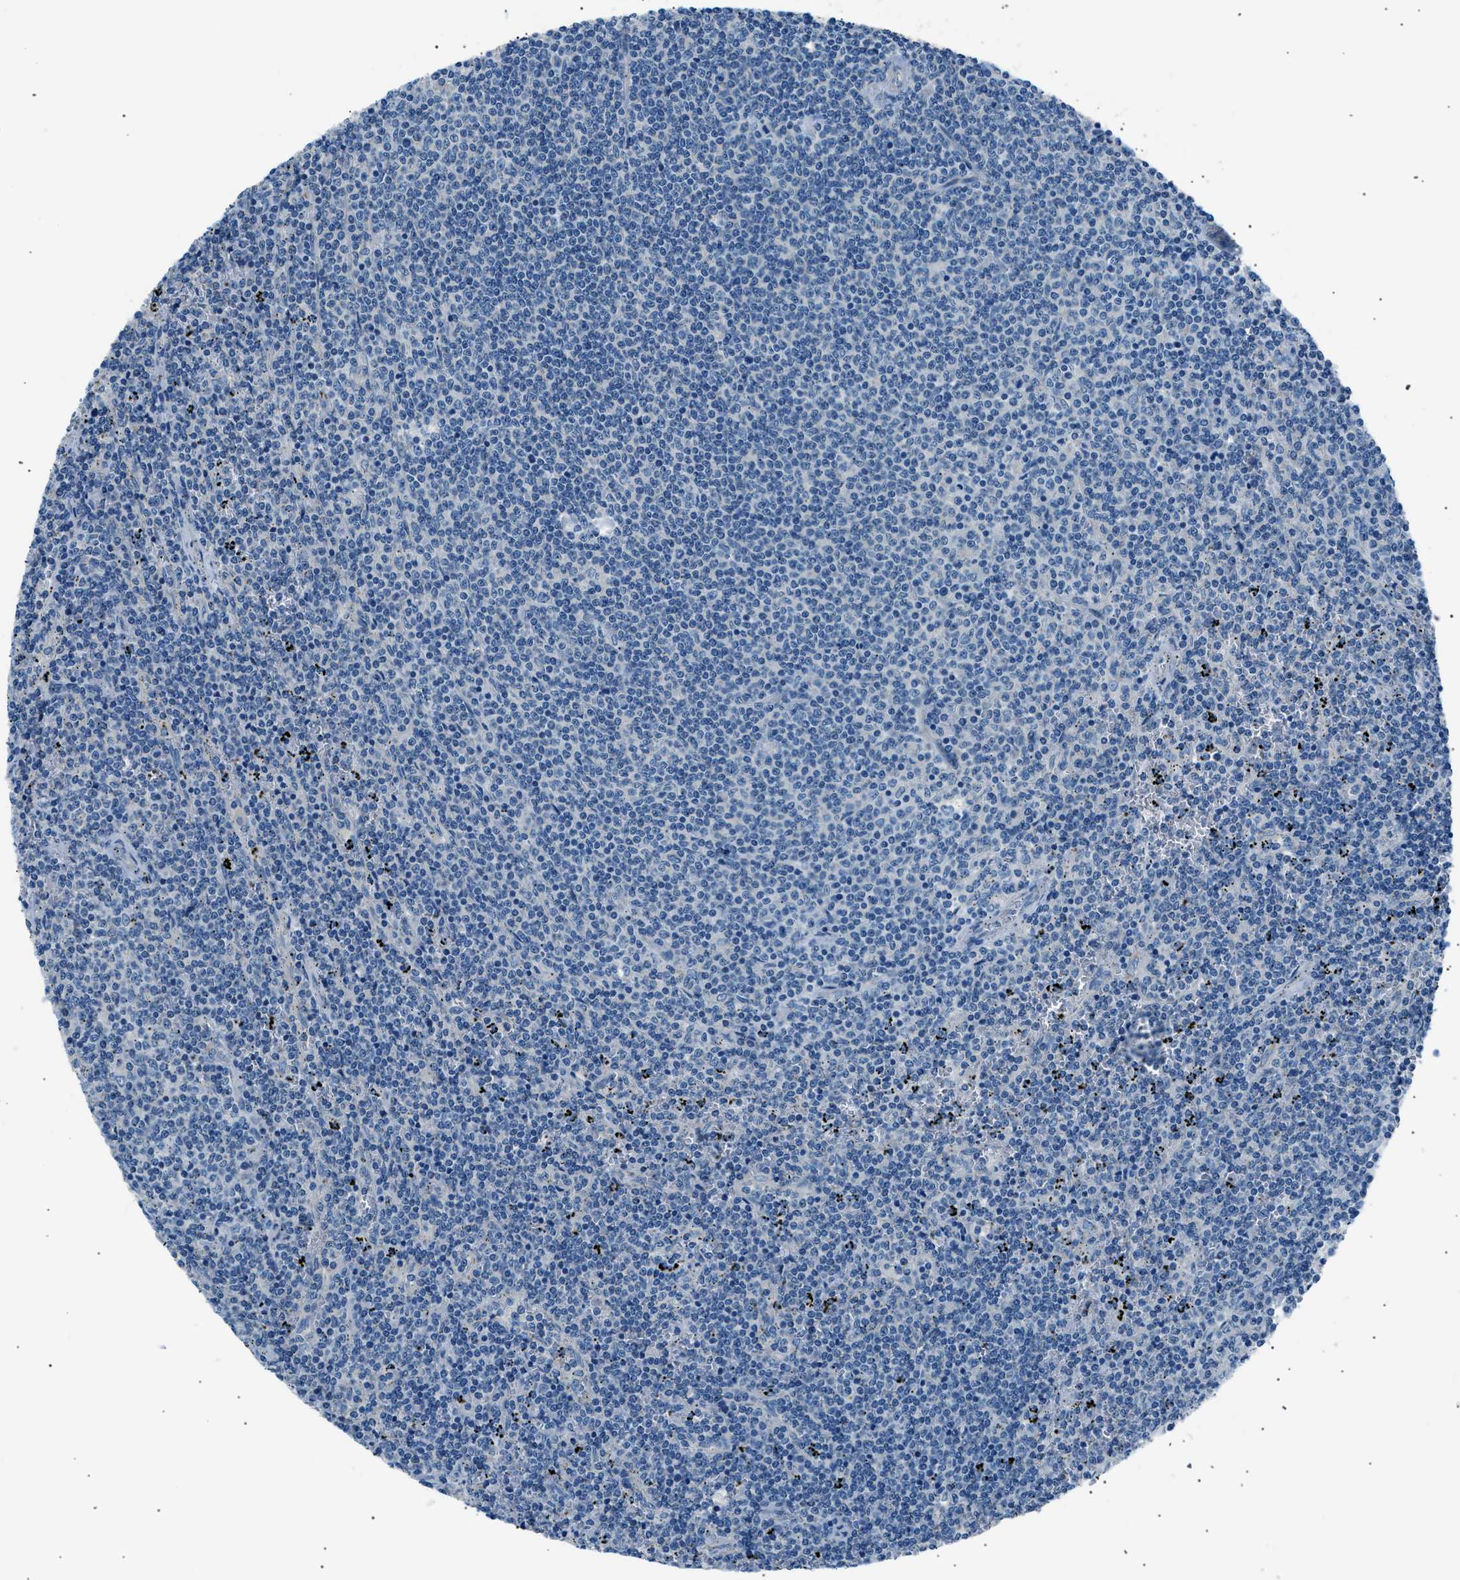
{"staining": {"intensity": "negative", "quantity": "none", "location": "none"}, "tissue": "lymphoma", "cell_type": "Tumor cells", "image_type": "cancer", "snomed": [{"axis": "morphology", "description": "Malignant lymphoma, non-Hodgkin's type, Low grade"}, {"axis": "topography", "description": "Spleen"}], "caption": "Immunohistochemistry micrograph of malignant lymphoma, non-Hodgkin's type (low-grade) stained for a protein (brown), which demonstrates no positivity in tumor cells.", "gene": "LRRC37B", "patient": {"sex": "female", "age": 50}}